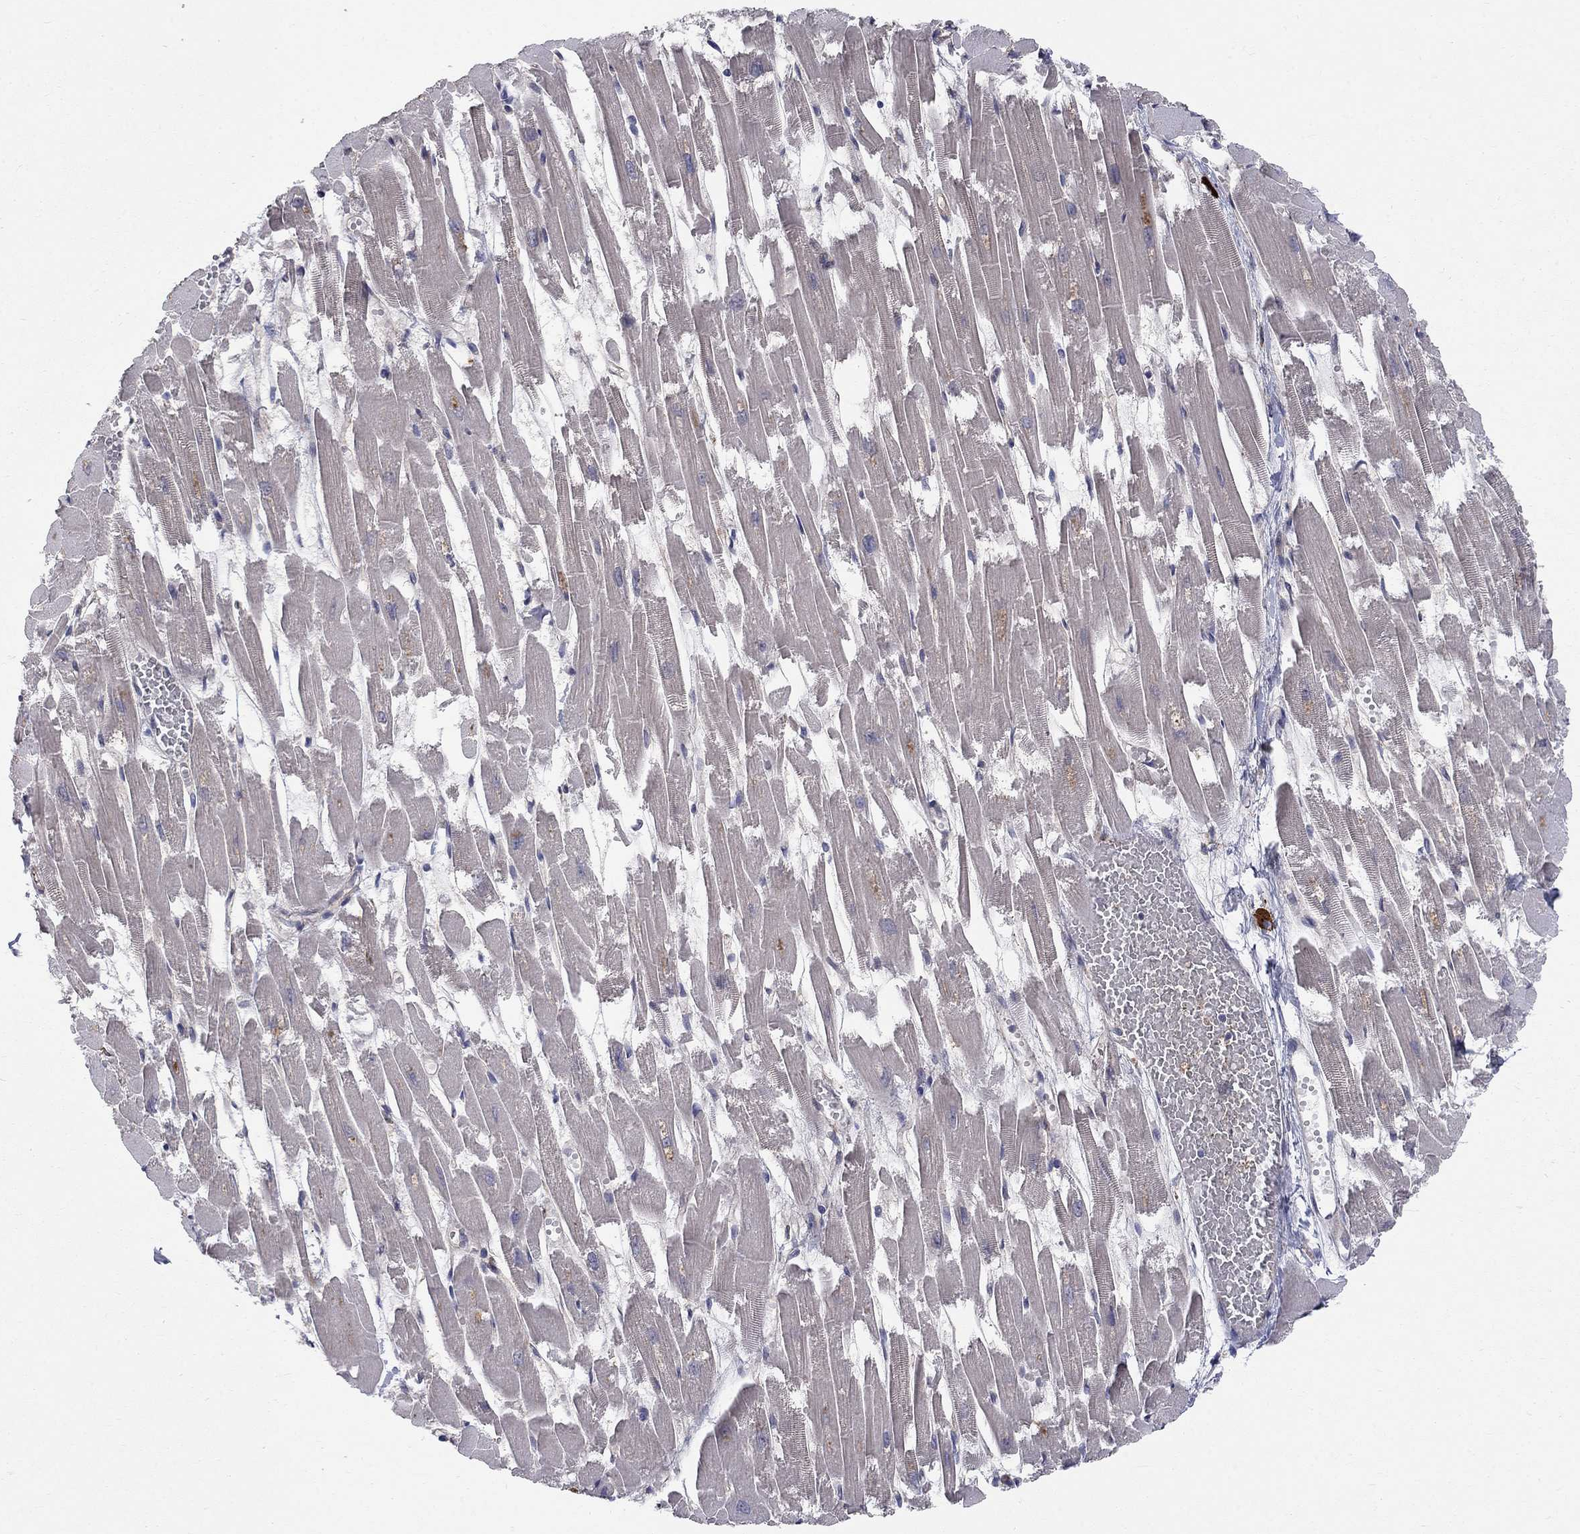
{"staining": {"intensity": "weak", "quantity": "25%-75%", "location": "cytoplasmic/membranous"}, "tissue": "heart muscle", "cell_type": "Cardiomyocytes", "image_type": "normal", "snomed": [{"axis": "morphology", "description": "Normal tissue, NOS"}, {"axis": "topography", "description": "Heart"}], "caption": "Immunohistochemistry (IHC) photomicrograph of normal human heart muscle stained for a protein (brown), which shows low levels of weak cytoplasmic/membranous positivity in approximately 25%-75% of cardiomyocytes.", "gene": "MSRA", "patient": {"sex": "female", "age": 52}}